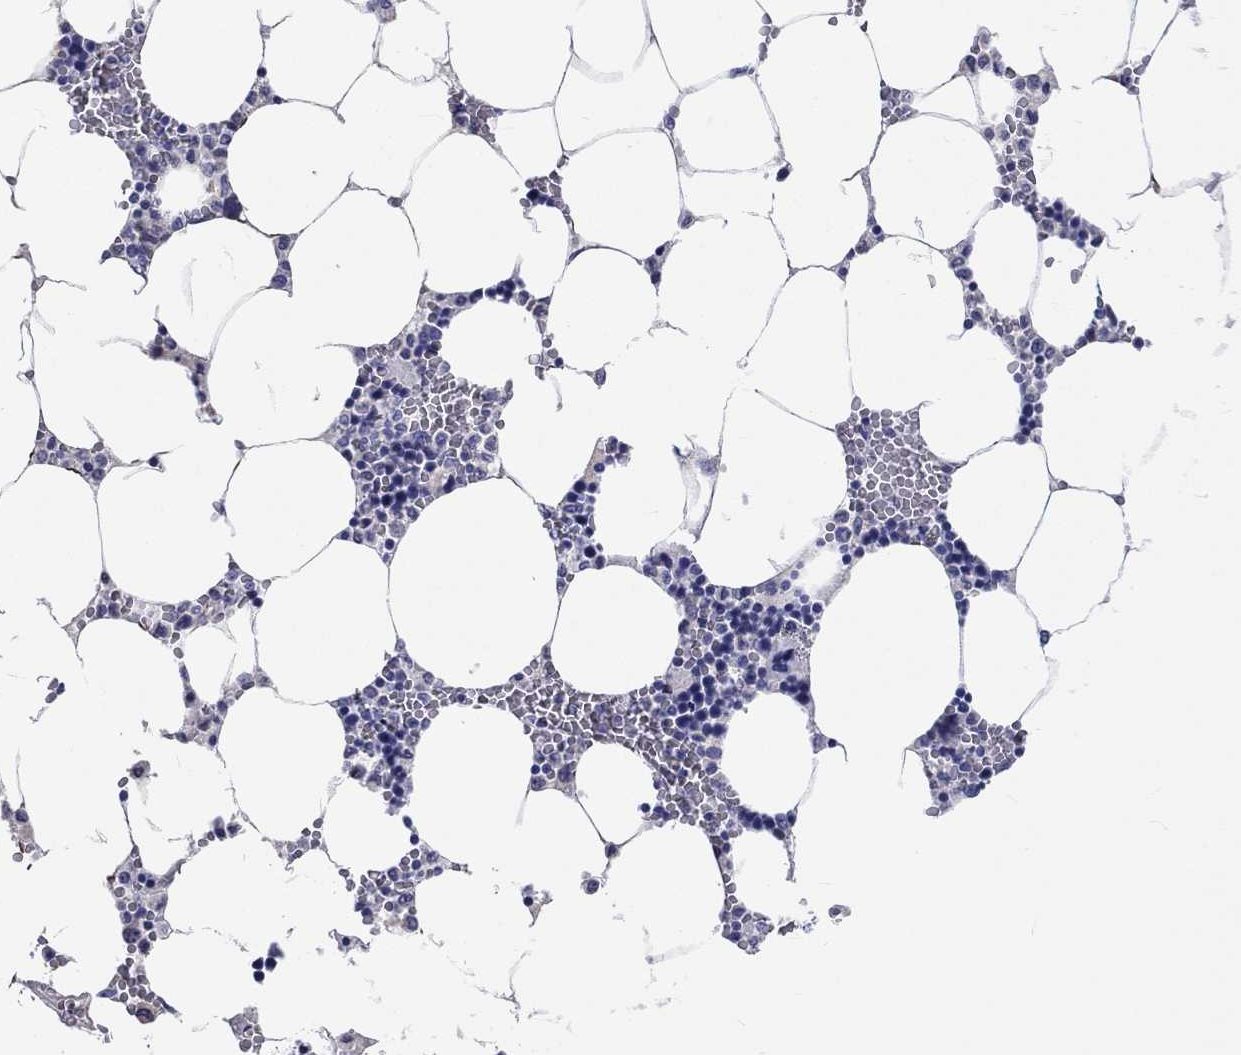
{"staining": {"intensity": "negative", "quantity": "none", "location": "none"}, "tissue": "bone marrow", "cell_type": "Hematopoietic cells", "image_type": "normal", "snomed": [{"axis": "morphology", "description": "Normal tissue, NOS"}, {"axis": "topography", "description": "Bone marrow"}], "caption": "DAB immunohistochemical staining of benign human bone marrow exhibits no significant staining in hematopoietic cells.", "gene": "CDY1B", "patient": {"sex": "female", "age": 64}}